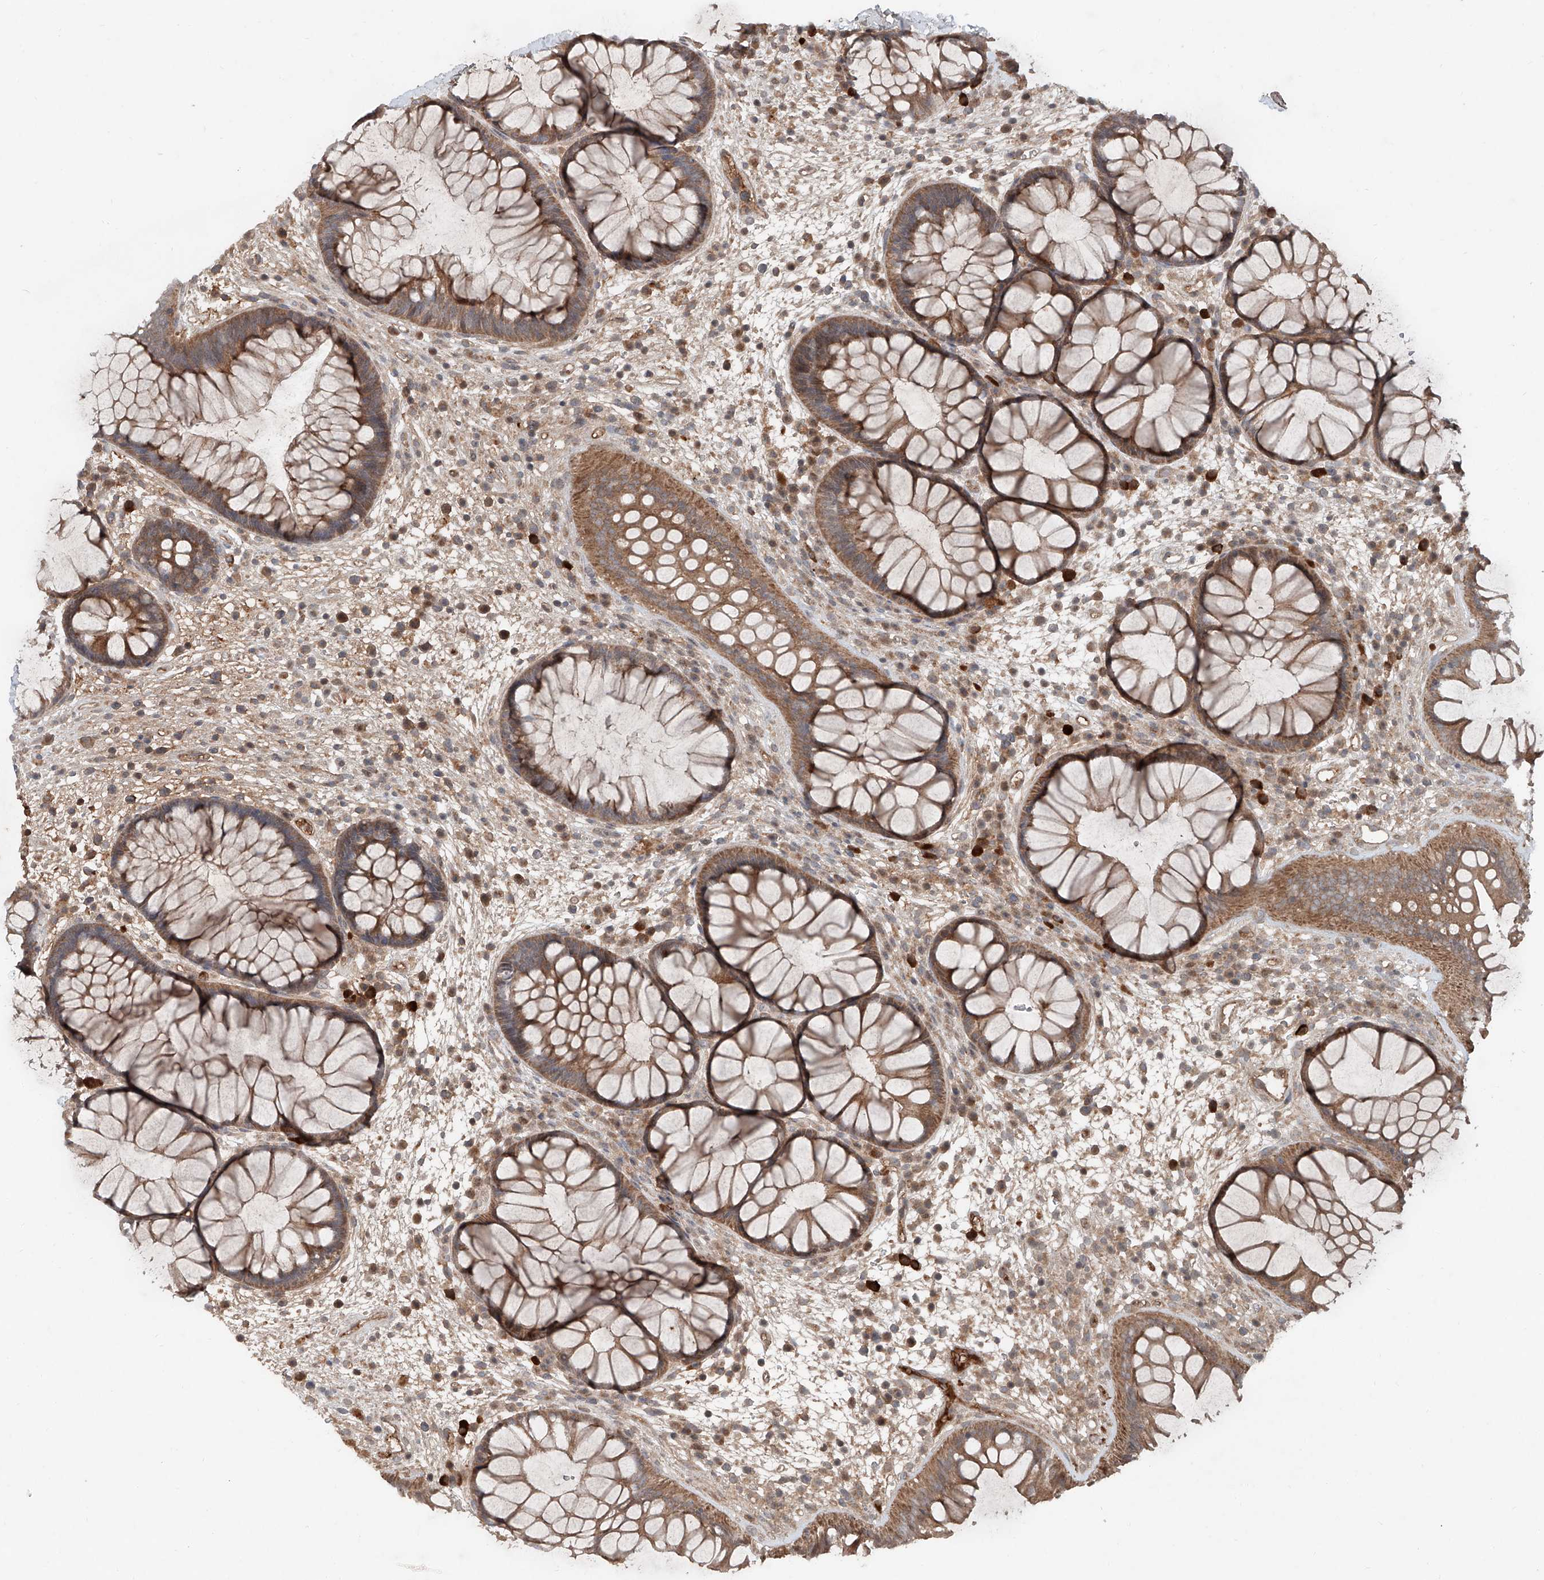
{"staining": {"intensity": "moderate", "quantity": ">75%", "location": "cytoplasmic/membranous"}, "tissue": "rectum", "cell_type": "Glandular cells", "image_type": "normal", "snomed": [{"axis": "morphology", "description": "Normal tissue, NOS"}, {"axis": "topography", "description": "Rectum"}], "caption": "A brown stain shows moderate cytoplasmic/membranous staining of a protein in glandular cells of benign rectum. (Brightfield microscopy of DAB IHC at high magnification).", "gene": "ADAM23", "patient": {"sex": "male", "age": 51}}